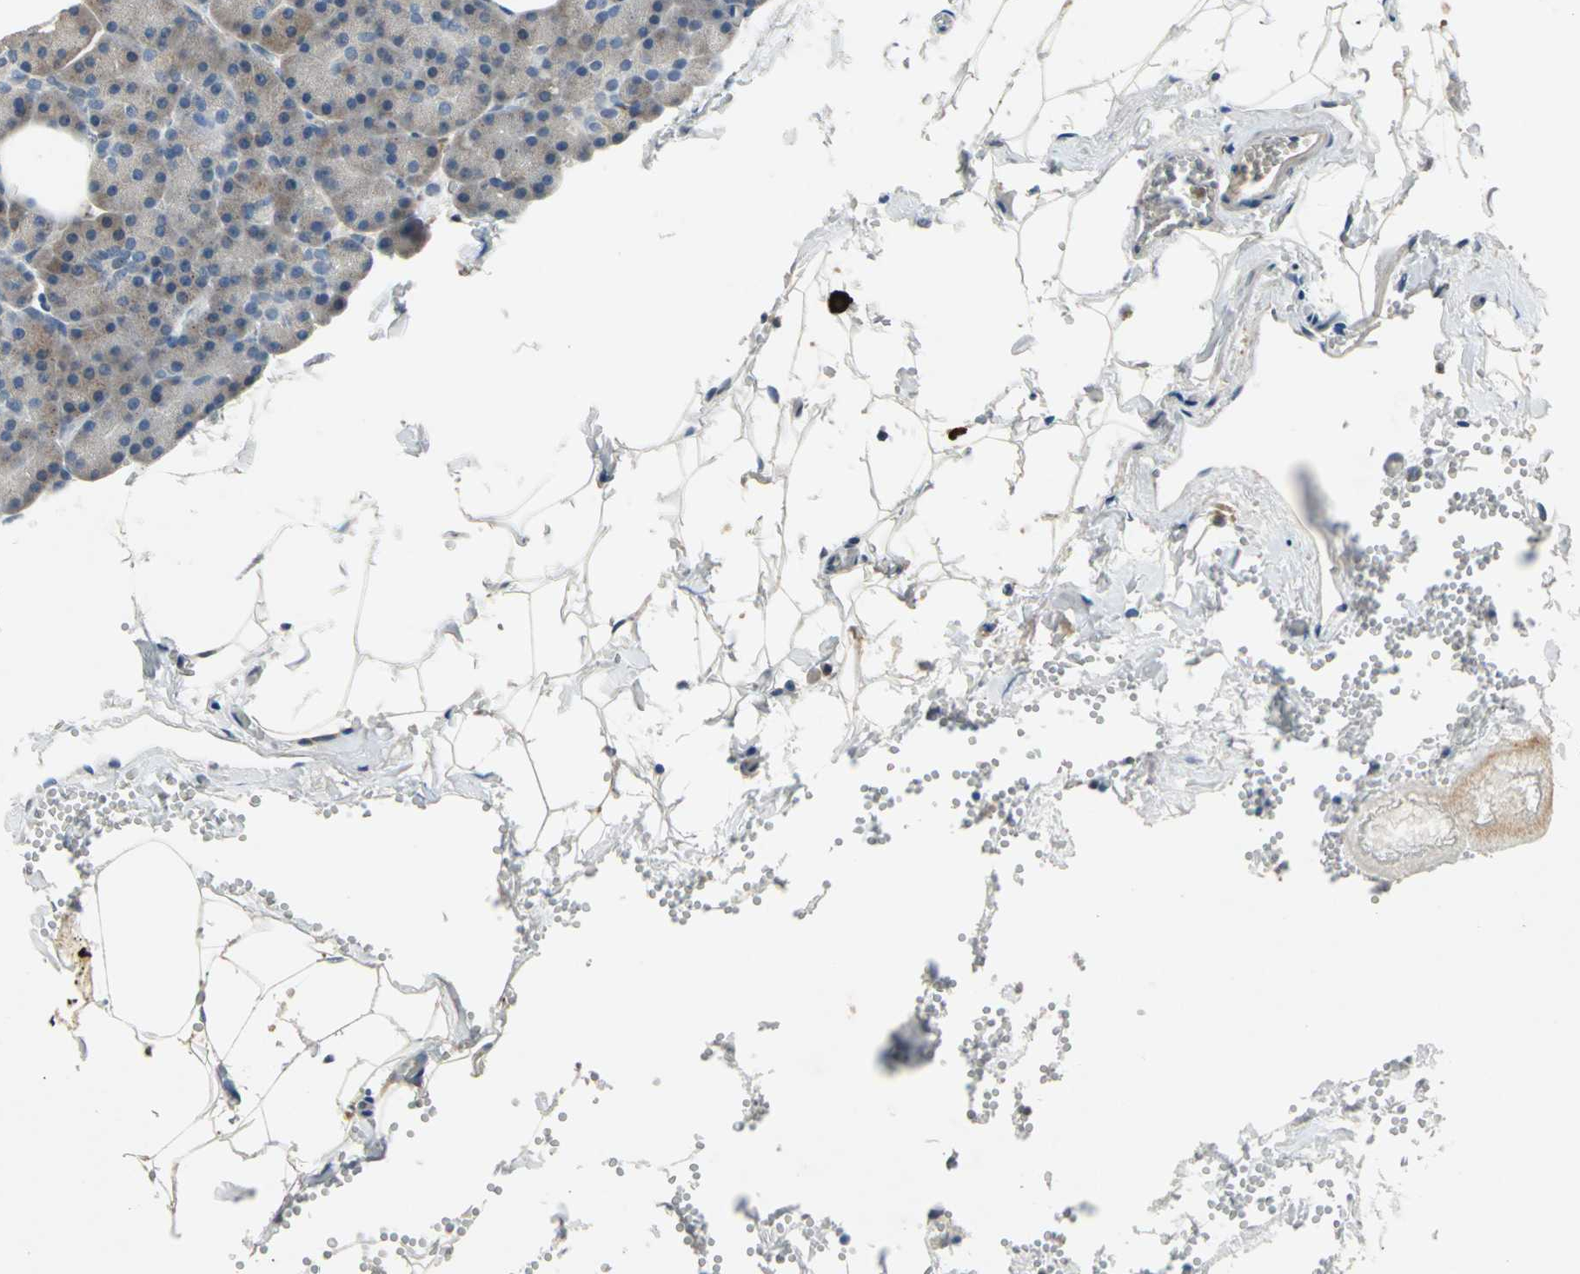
{"staining": {"intensity": "moderate", "quantity": ">75%", "location": "cytoplasmic/membranous"}, "tissue": "pancreas", "cell_type": "Exocrine glandular cells", "image_type": "normal", "snomed": [{"axis": "morphology", "description": "Normal tissue, NOS"}, {"axis": "topography", "description": "Pancreas"}], "caption": "Immunohistochemistry (DAB) staining of normal pancreas shows moderate cytoplasmic/membranous protein staining in about >75% of exocrine glandular cells.", "gene": "SLC19A2", "patient": {"sex": "female", "age": 35}}